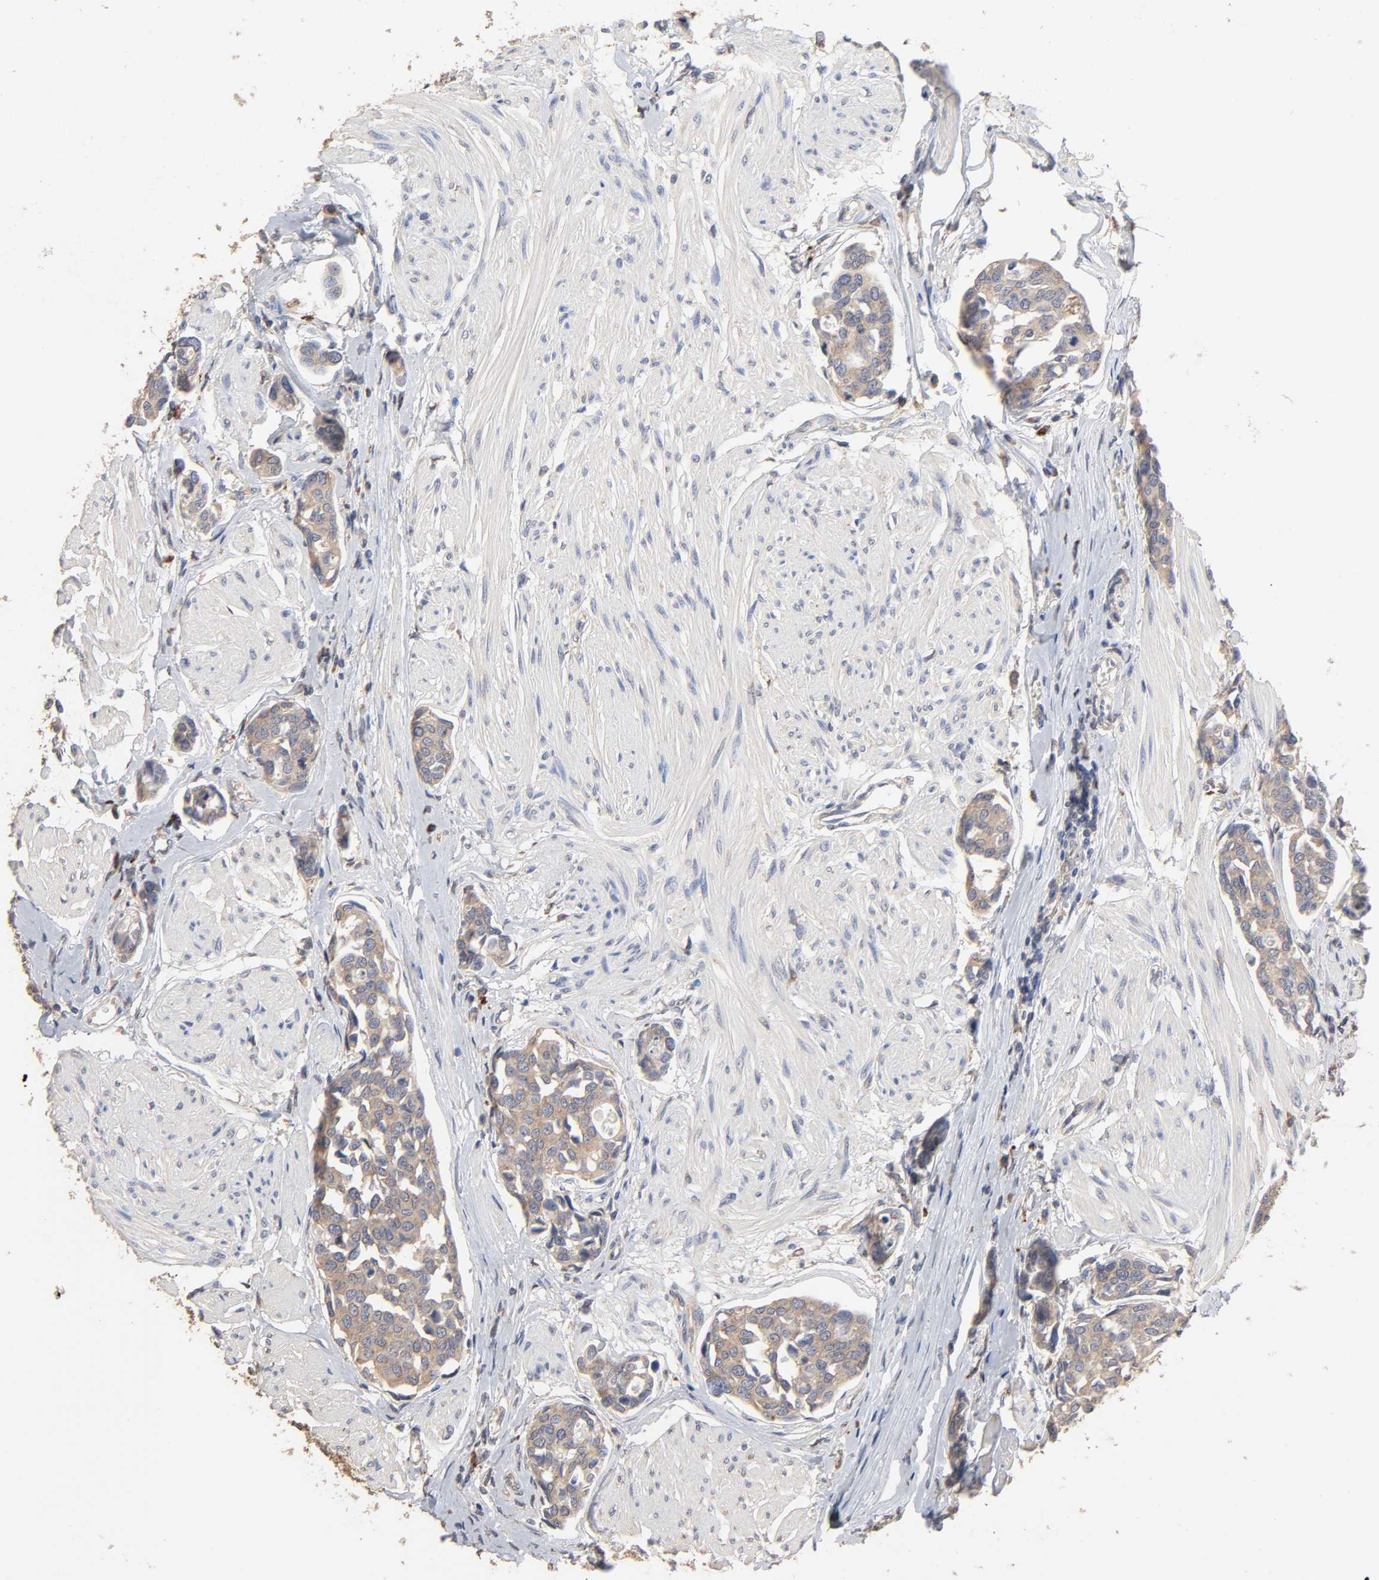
{"staining": {"intensity": "weak", "quantity": ">75%", "location": "cytoplasmic/membranous"}, "tissue": "urothelial cancer", "cell_type": "Tumor cells", "image_type": "cancer", "snomed": [{"axis": "morphology", "description": "Urothelial carcinoma, High grade"}, {"axis": "topography", "description": "Urinary bladder"}], "caption": "DAB immunohistochemical staining of urothelial cancer demonstrates weak cytoplasmic/membranous protein positivity in approximately >75% of tumor cells.", "gene": "EIF4G2", "patient": {"sex": "male", "age": 78}}